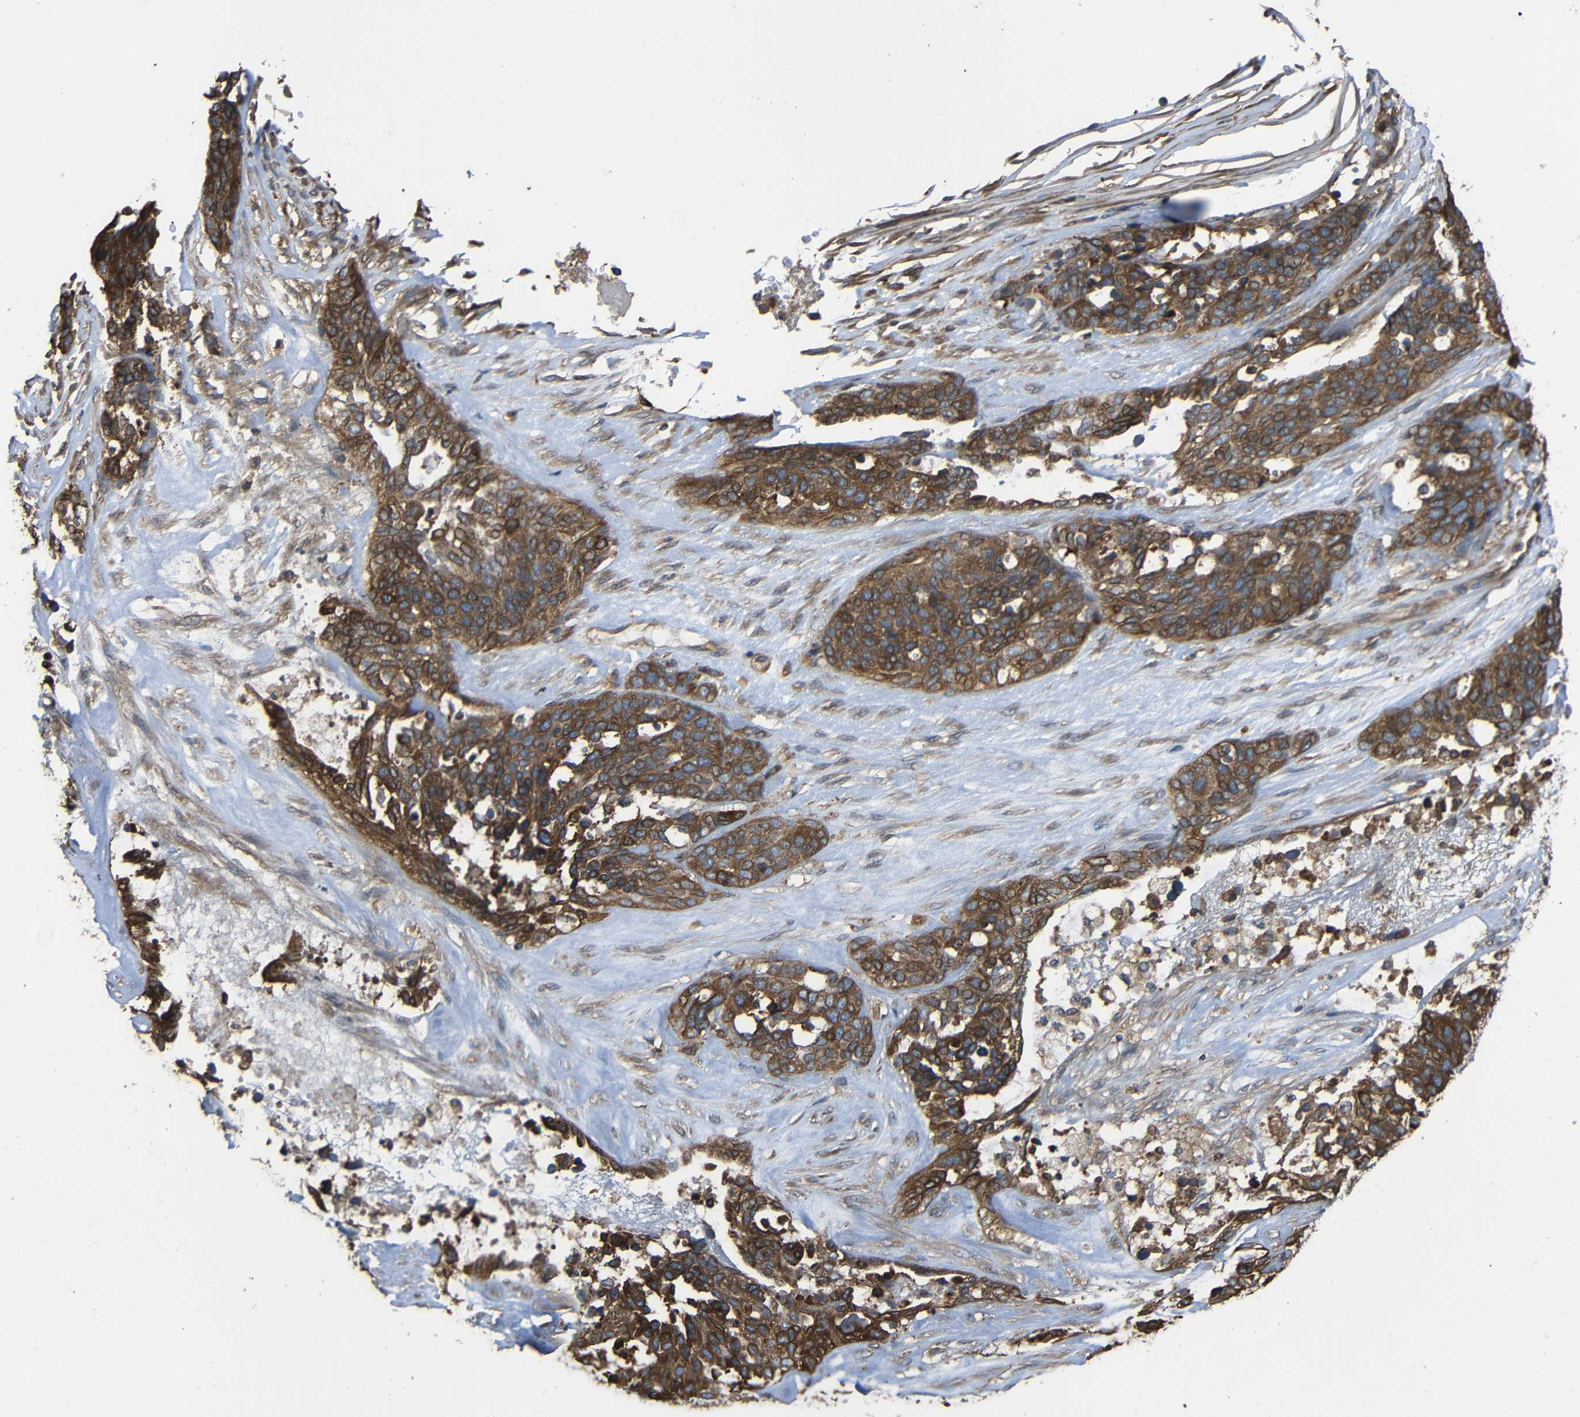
{"staining": {"intensity": "strong", "quantity": ">75%", "location": "cytoplasmic/membranous"}, "tissue": "ovarian cancer", "cell_type": "Tumor cells", "image_type": "cancer", "snomed": [{"axis": "morphology", "description": "Cystadenocarcinoma, serous, NOS"}, {"axis": "topography", "description": "Ovary"}], "caption": "Immunohistochemistry (DAB (3,3'-diaminobenzidine)) staining of human ovarian cancer (serous cystadenocarcinoma) demonstrates strong cytoplasmic/membranous protein positivity in approximately >75% of tumor cells.", "gene": "TREM2", "patient": {"sex": "female", "age": 44}}